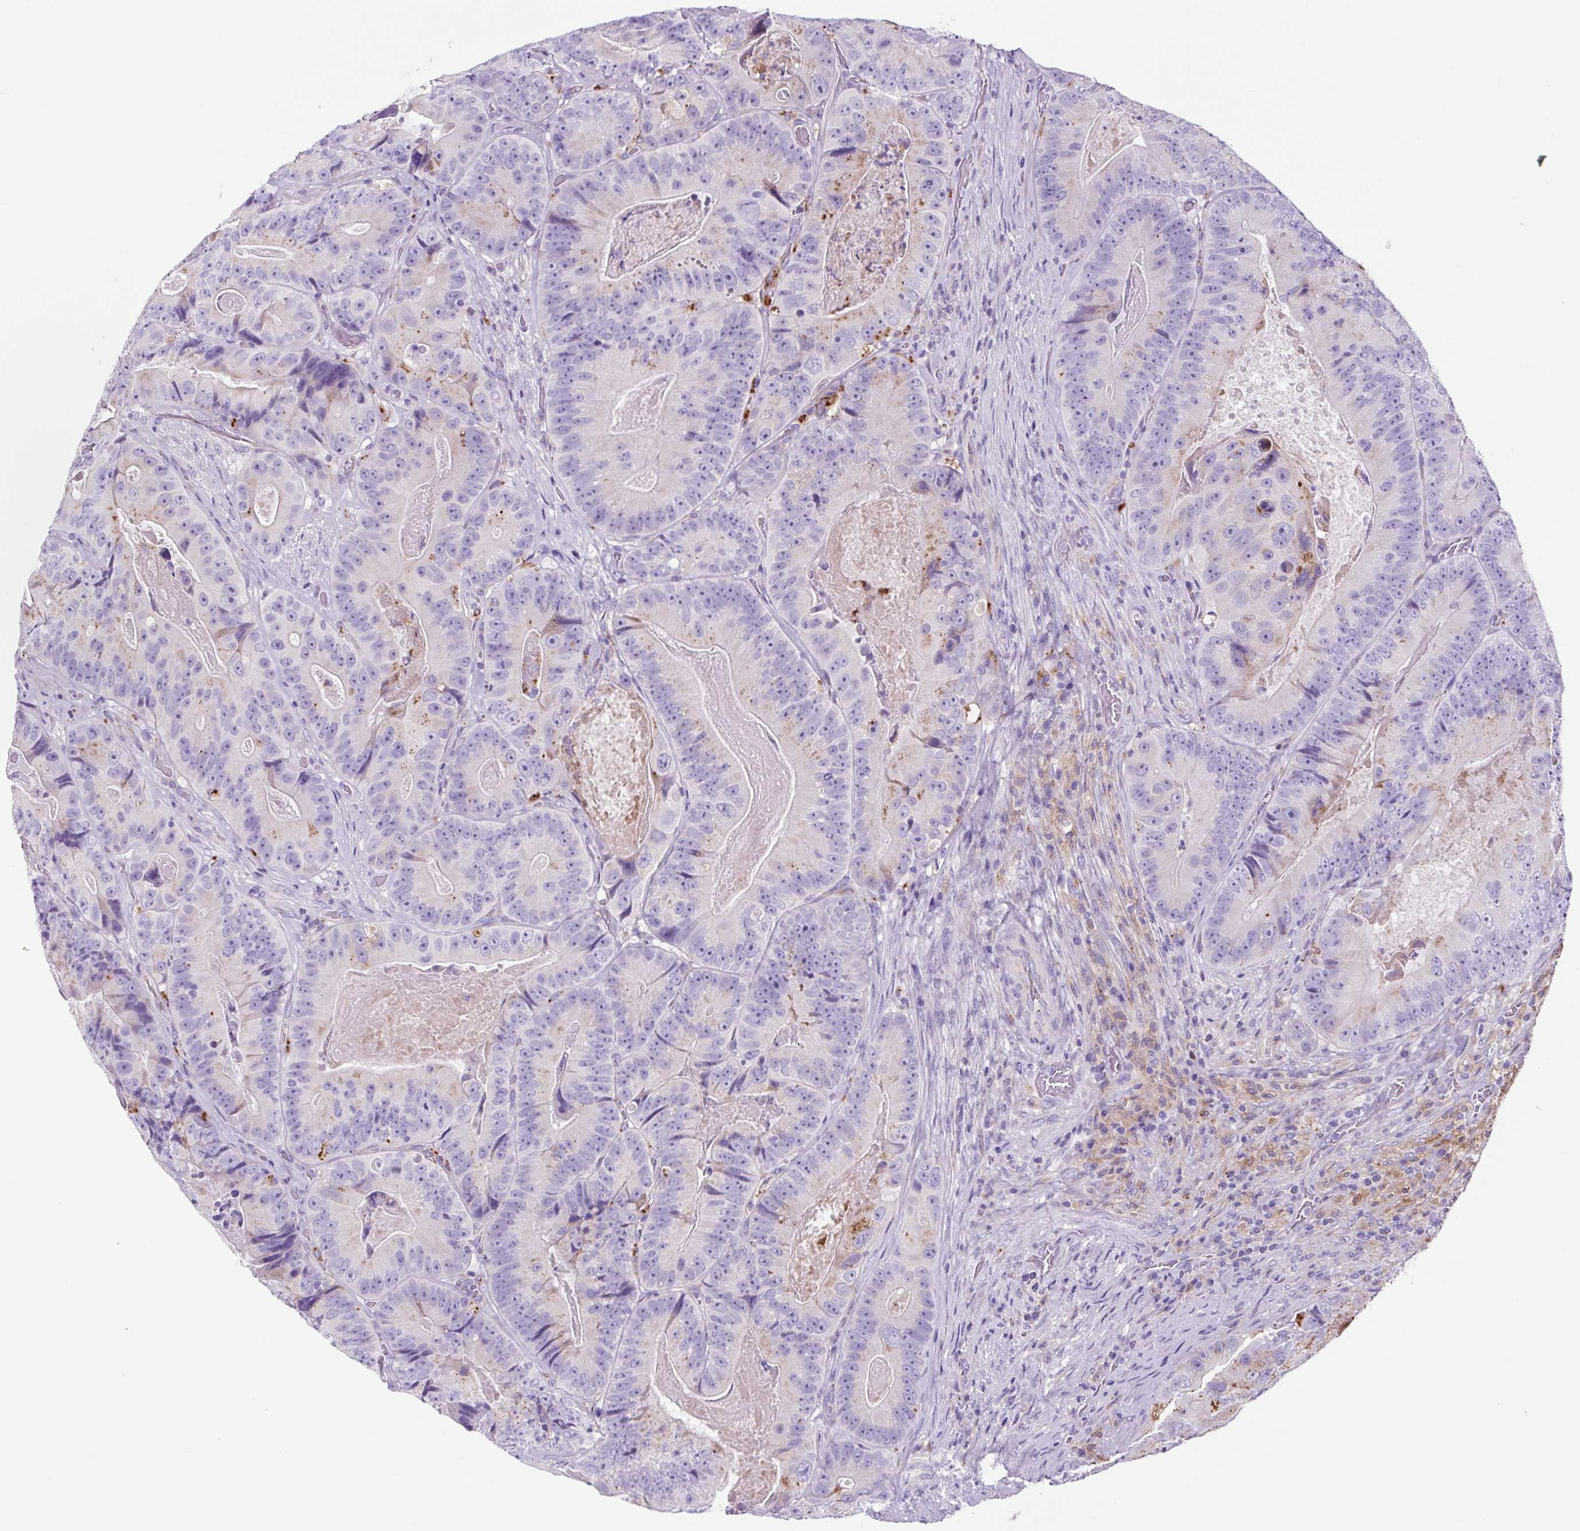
{"staining": {"intensity": "negative", "quantity": "none", "location": "none"}, "tissue": "colorectal cancer", "cell_type": "Tumor cells", "image_type": "cancer", "snomed": [{"axis": "morphology", "description": "Adenocarcinoma, NOS"}, {"axis": "topography", "description": "Colon"}], "caption": "The photomicrograph demonstrates no significant expression in tumor cells of colorectal adenocarcinoma. The staining is performed using DAB (3,3'-diaminobenzidine) brown chromogen with nuclei counter-stained in using hematoxylin.", "gene": "LCN10", "patient": {"sex": "female", "age": 86}}